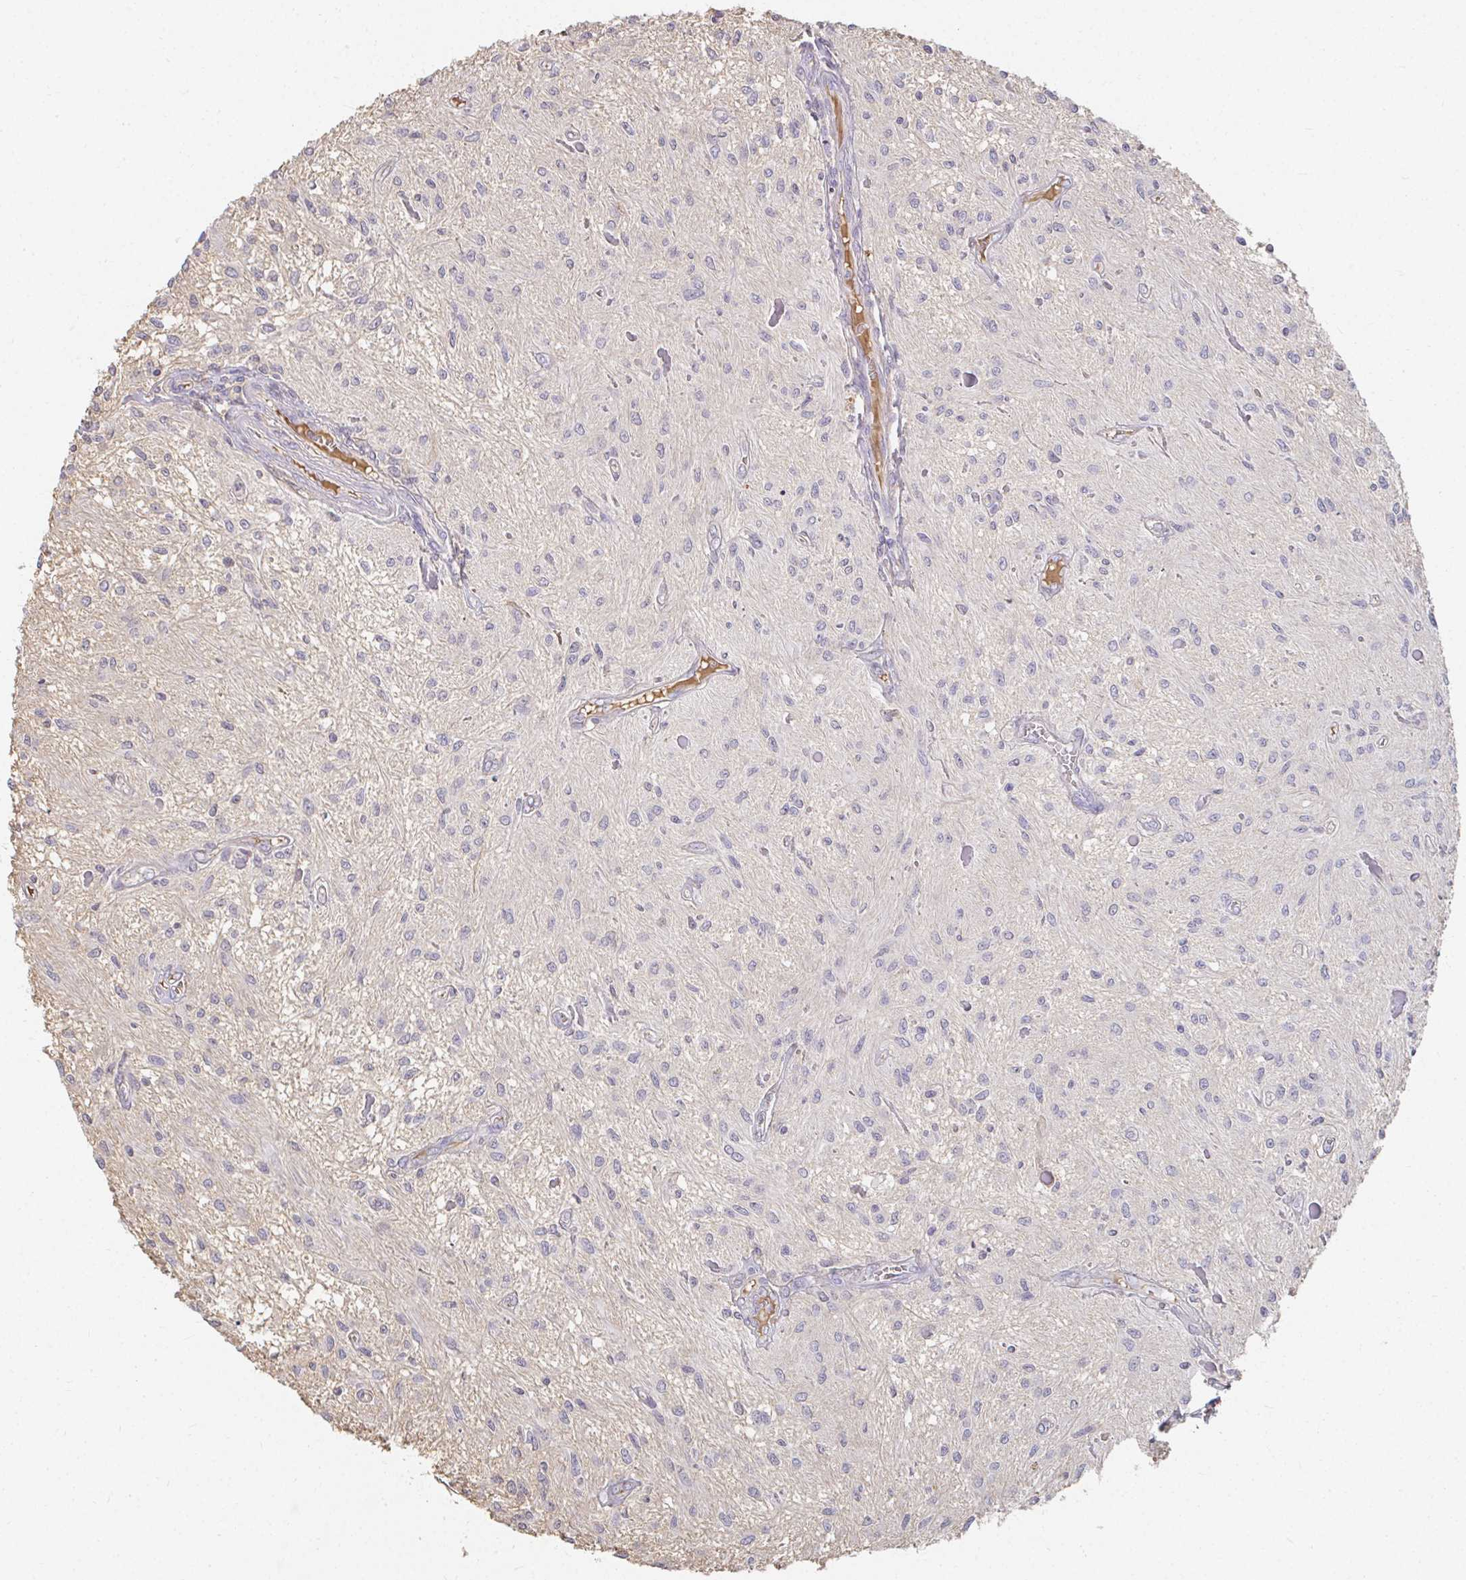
{"staining": {"intensity": "negative", "quantity": "none", "location": "none"}, "tissue": "glioma", "cell_type": "Tumor cells", "image_type": "cancer", "snomed": [{"axis": "morphology", "description": "Glioma, malignant, Low grade"}, {"axis": "topography", "description": "Cerebellum"}], "caption": "Human glioma stained for a protein using IHC demonstrates no positivity in tumor cells.", "gene": "LOXL4", "patient": {"sex": "female", "age": 14}}